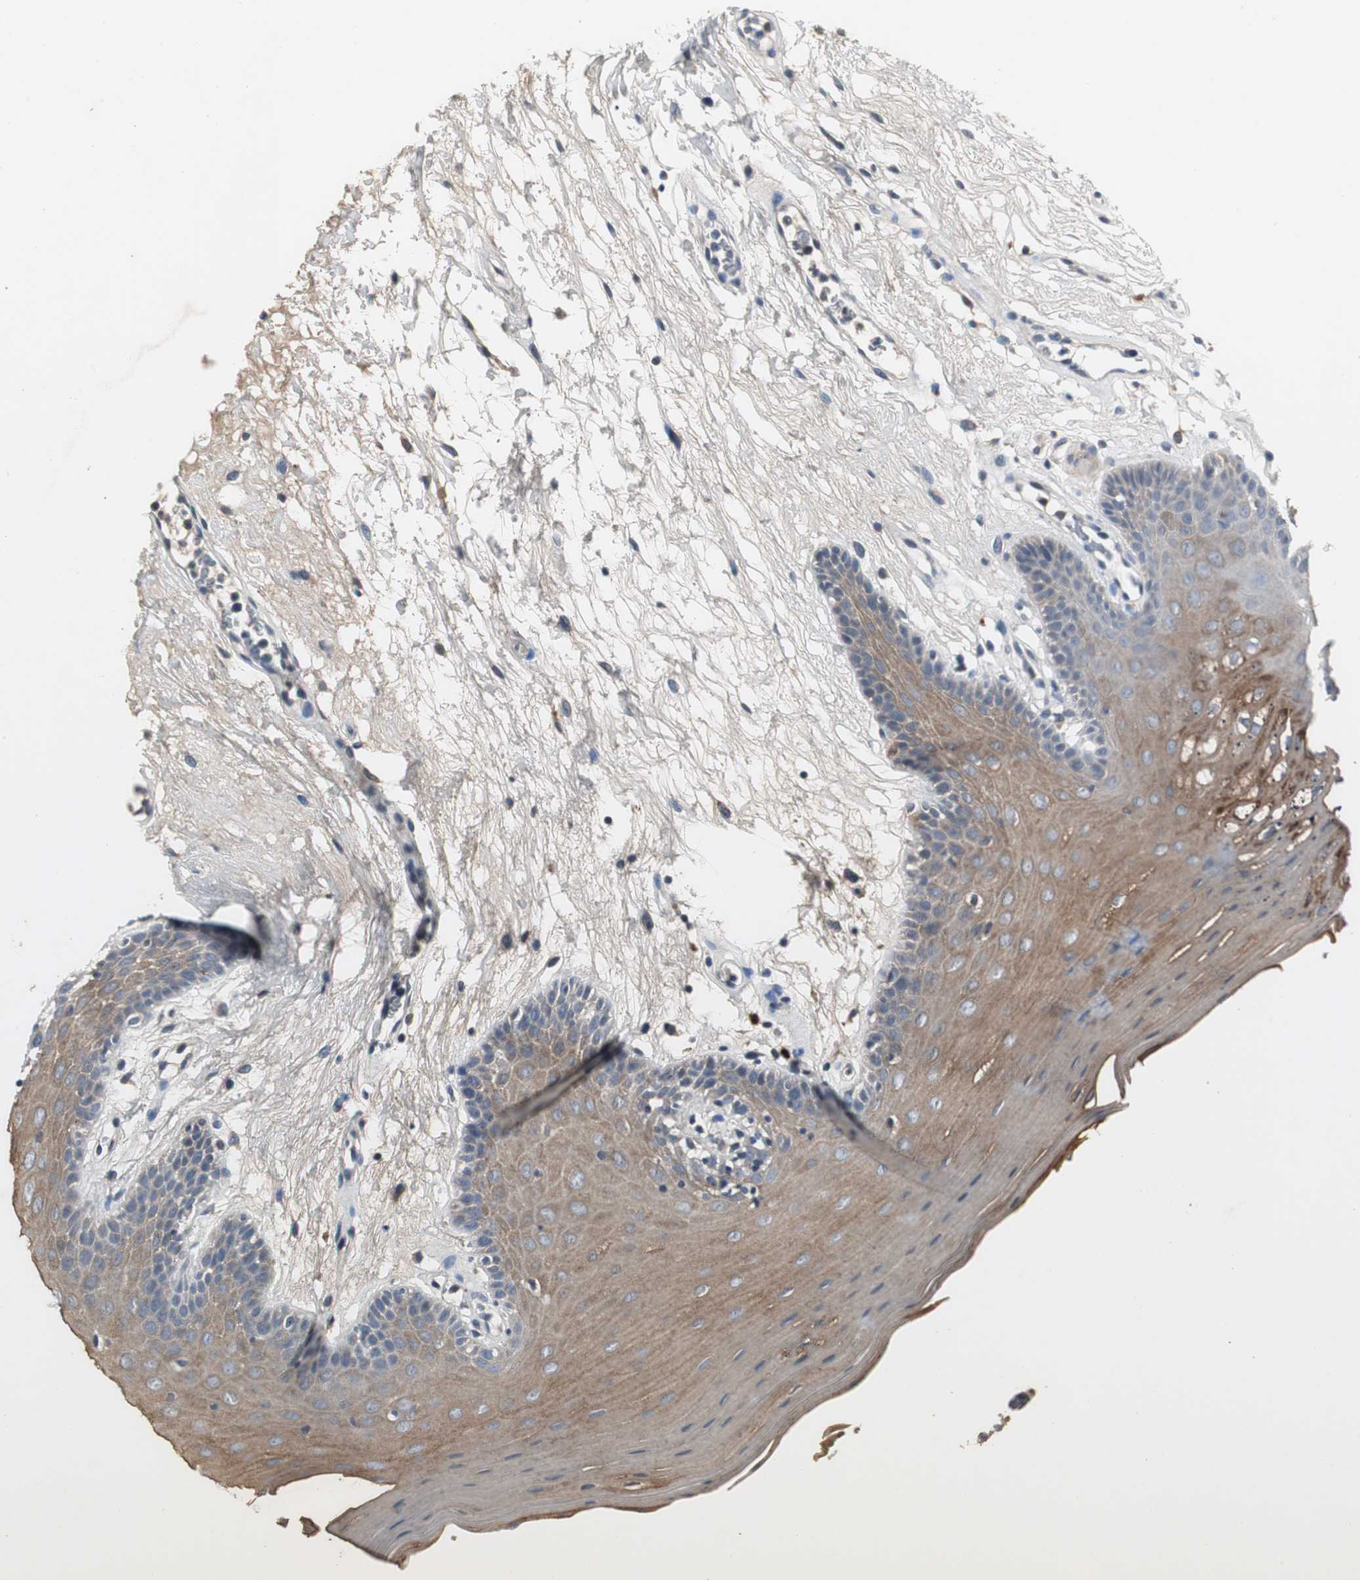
{"staining": {"intensity": "weak", "quantity": ">75%", "location": "cytoplasmic/membranous"}, "tissue": "oral mucosa", "cell_type": "Squamous epithelial cells", "image_type": "normal", "snomed": [{"axis": "morphology", "description": "Normal tissue, NOS"}, {"axis": "morphology", "description": "Squamous cell carcinoma, NOS"}, {"axis": "topography", "description": "Skeletal muscle"}, {"axis": "topography", "description": "Oral tissue"}, {"axis": "topography", "description": "Head-Neck"}], "caption": "A high-resolution image shows immunohistochemistry staining of benign oral mucosa, which demonstrates weak cytoplasmic/membranous staining in approximately >75% of squamous epithelial cells.", "gene": "PTPRN2", "patient": {"sex": "male", "age": 71}}